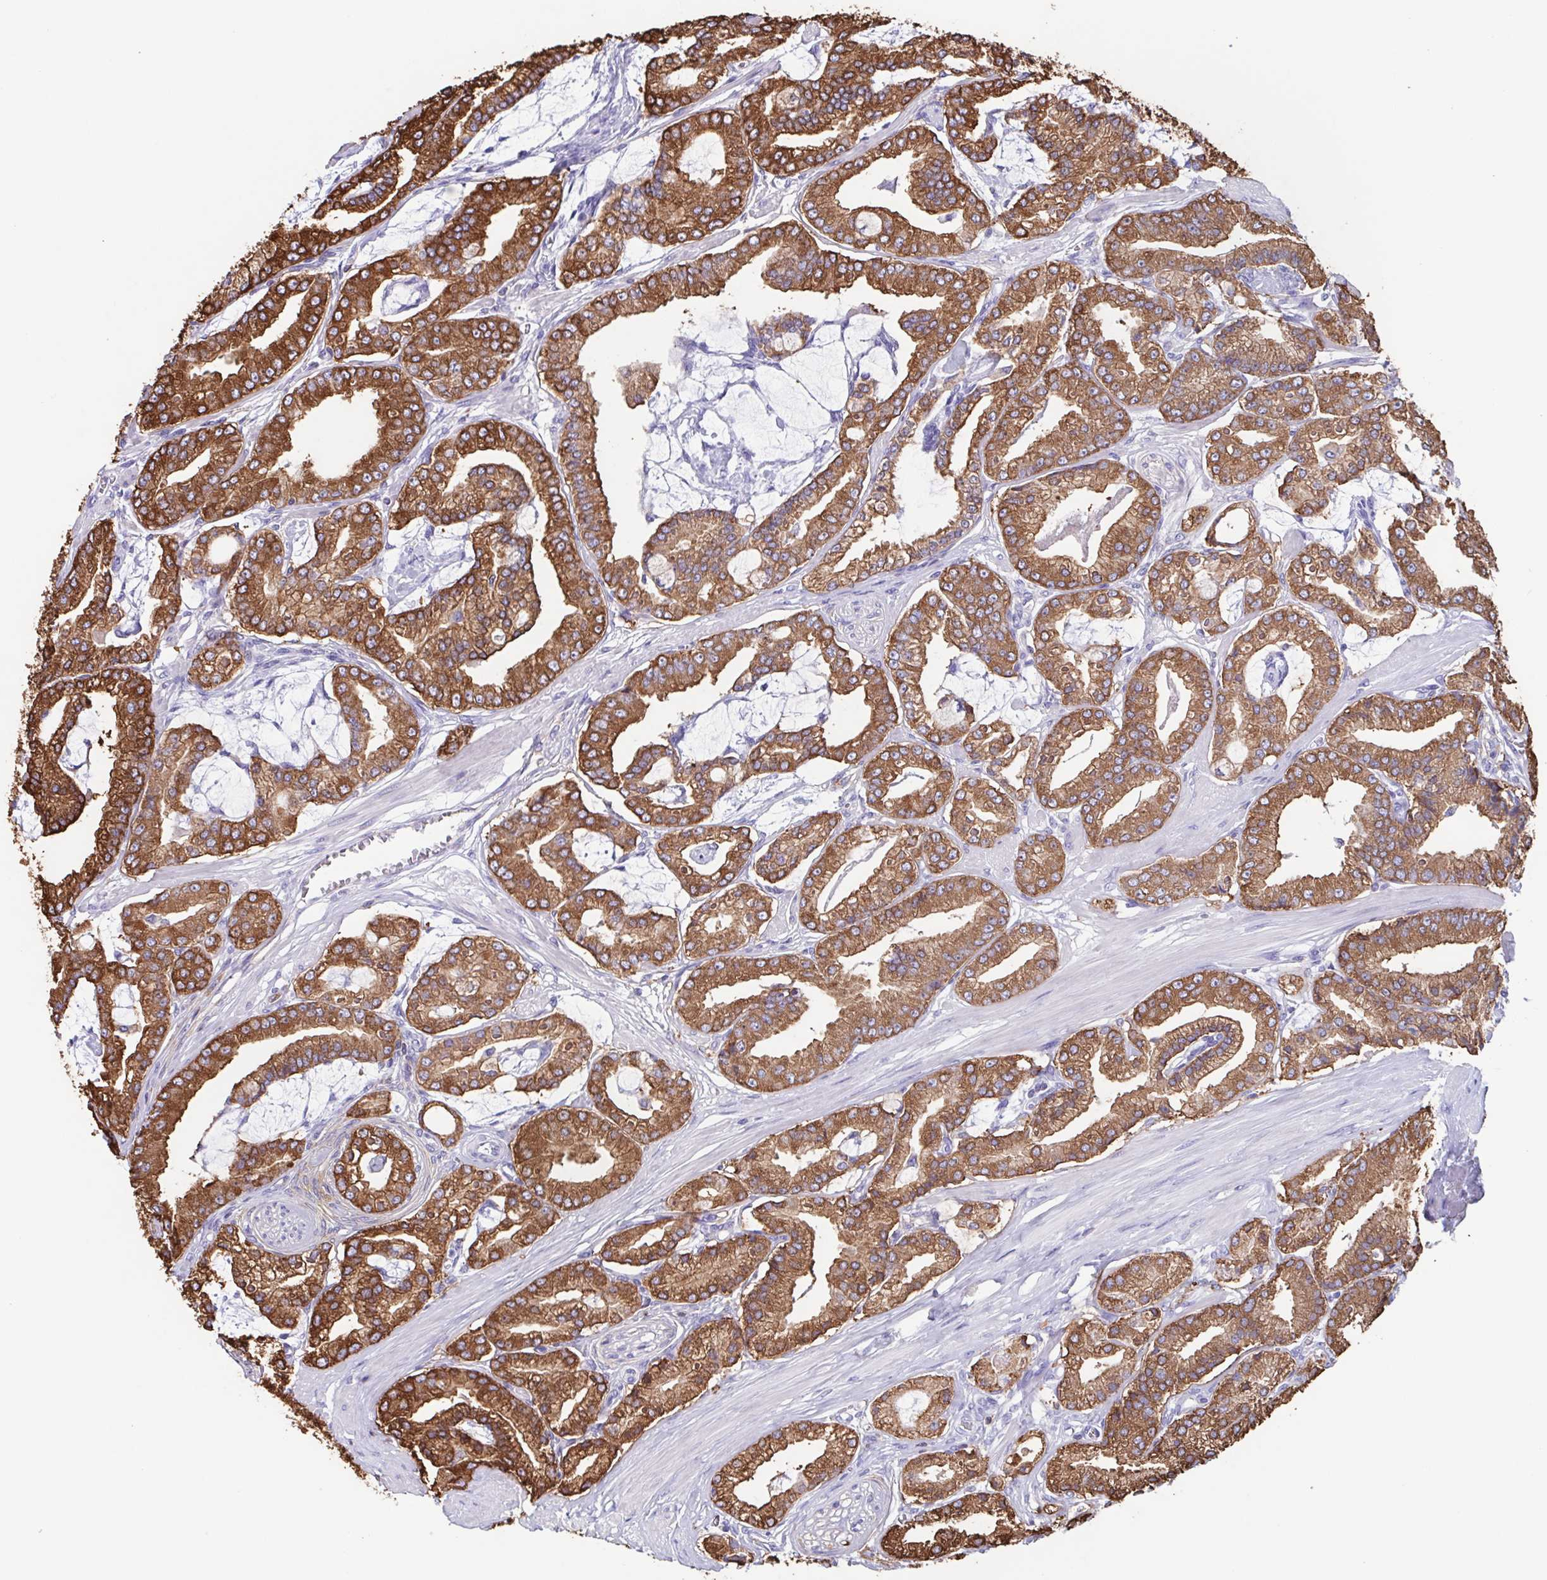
{"staining": {"intensity": "strong", "quantity": ">75%", "location": "cytoplasmic/membranous"}, "tissue": "prostate cancer", "cell_type": "Tumor cells", "image_type": "cancer", "snomed": [{"axis": "morphology", "description": "Adenocarcinoma, High grade"}, {"axis": "topography", "description": "Prostate"}], "caption": "Protein positivity by IHC displays strong cytoplasmic/membranous staining in approximately >75% of tumor cells in prostate adenocarcinoma (high-grade).", "gene": "TPD52", "patient": {"sex": "male", "age": 71}}